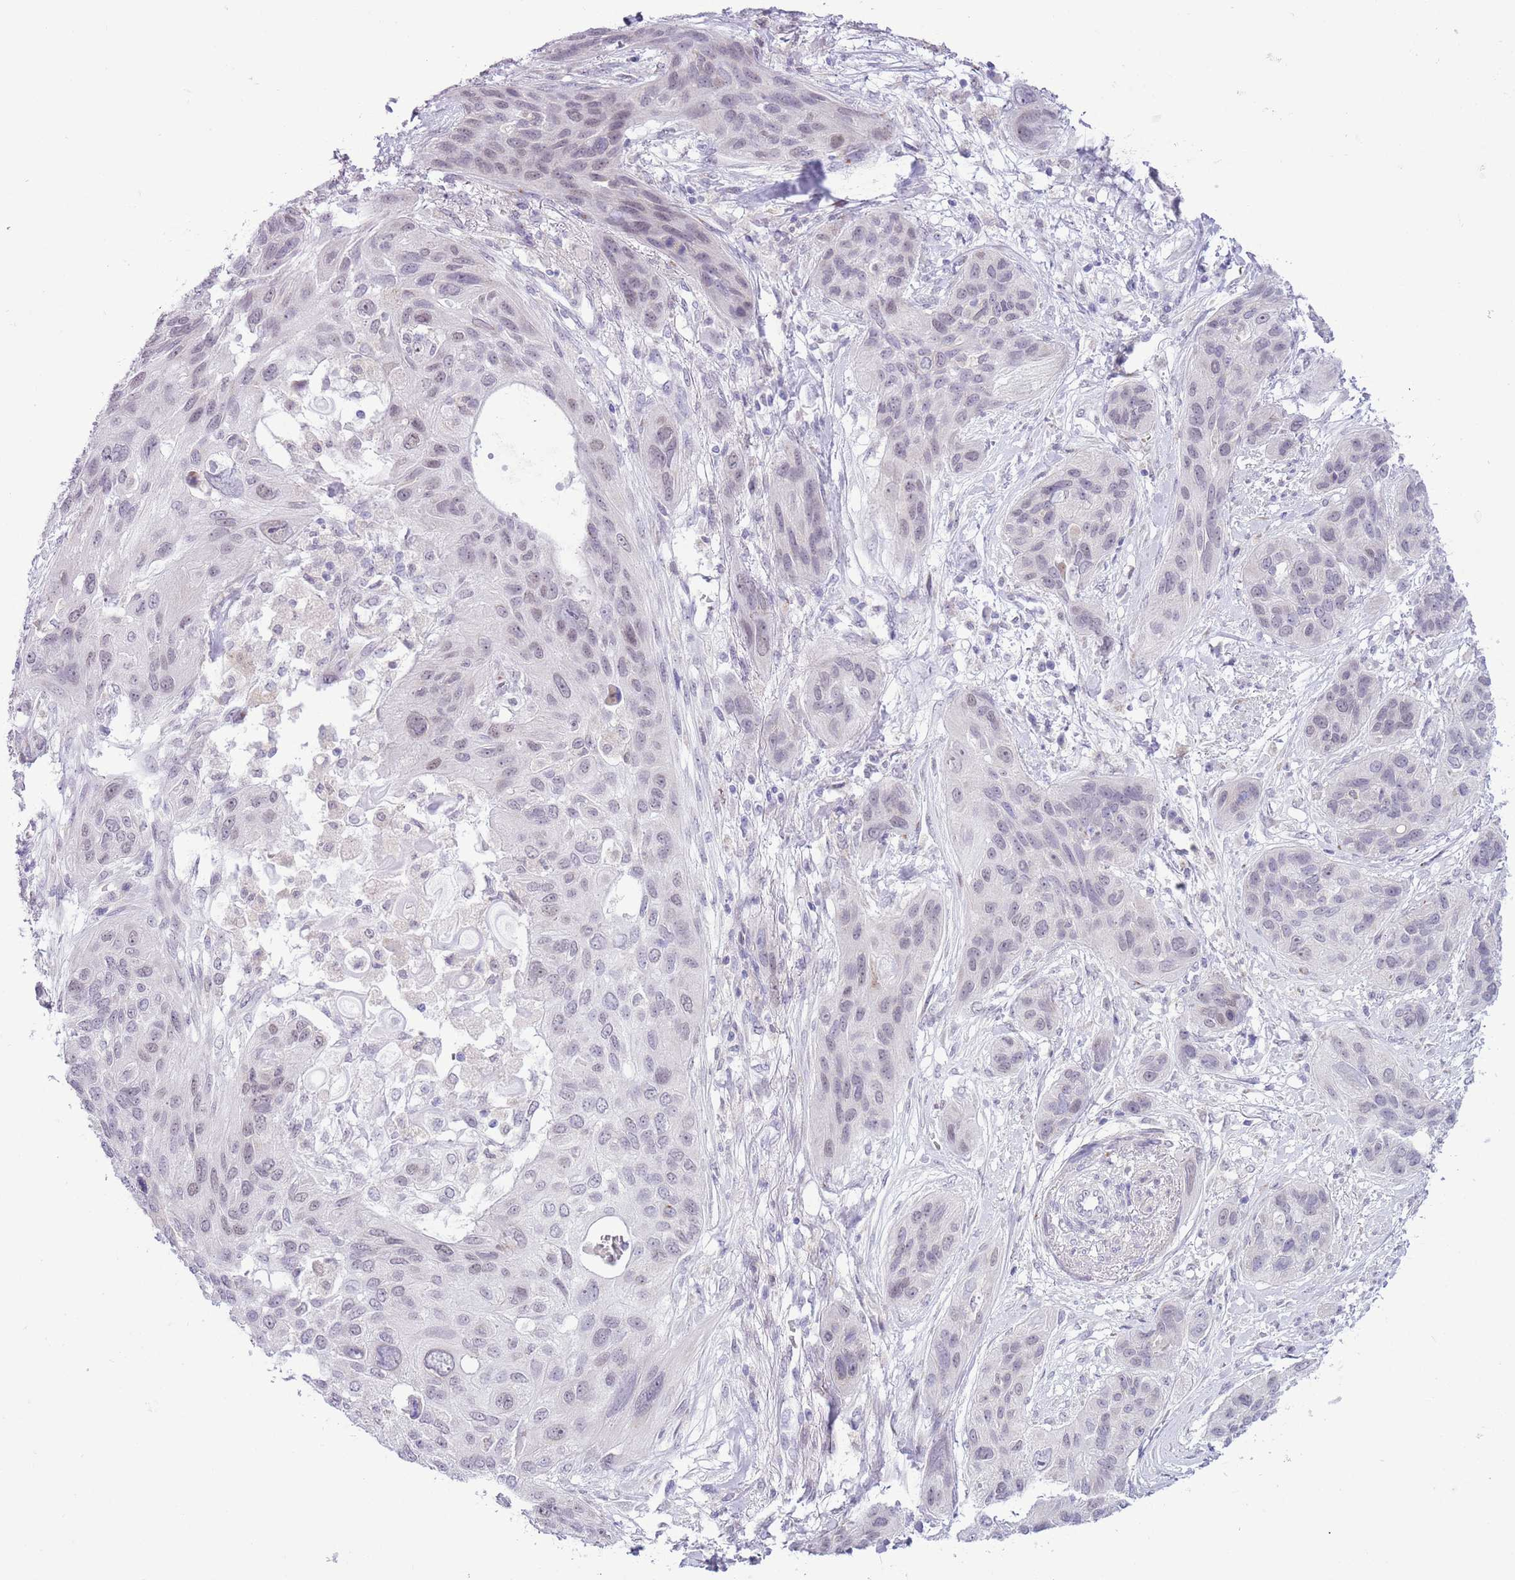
{"staining": {"intensity": "weak", "quantity": "<25%", "location": "nuclear"}, "tissue": "lung cancer", "cell_type": "Tumor cells", "image_type": "cancer", "snomed": [{"axis": "morphology", "description": "Squamous cell carcinoma, NOS"}, {"axis": "topography", "description": "Lung"}], "caption": "Immunohistochemistry of squamous cell carcinoma (lung) exhibits no positivity in tumor cells. The staining is performed using DAB brown chromogen with nuclei counter-stained in using hematoxylin.", "gene": "ZNF576", "patient": {"sex": "female", "age": 70}}